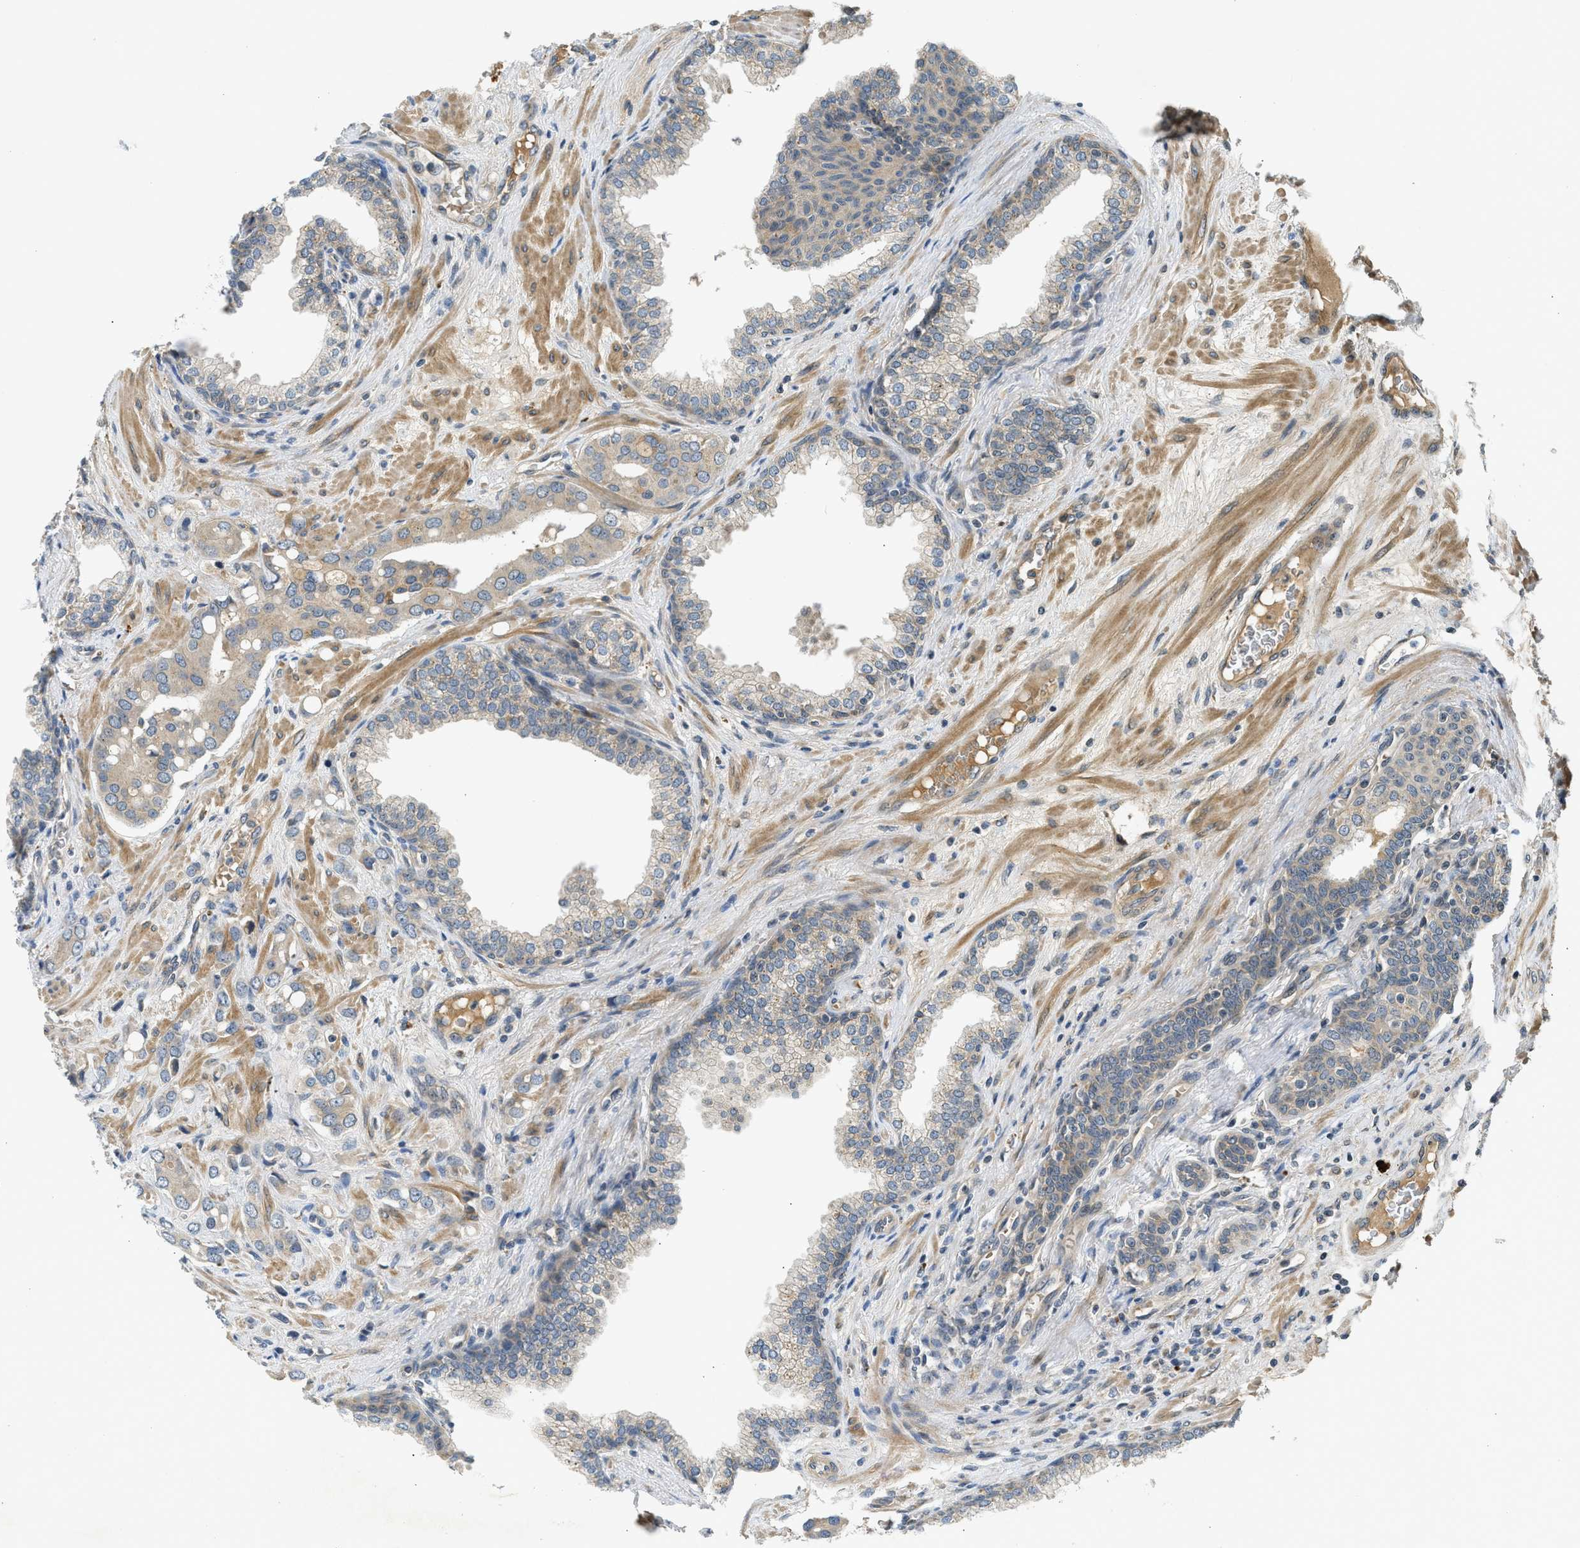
{"staining": {"intensity": "weak", "quantity": "<25%", "location": "cytoplasmic/membranous"}, "tissue": "prostate cancer", "cell_type": "Tumor cells", "image_type": "cancer", "snomed": [{"axis": "morphology", "description": "Adenocarcinoma, High grade"}, {"axis": "topography", "description": "Prostate"}], "caption": "This is an immunohistochemistry histopathology image of high-grade adenocarcinoma (prostate). There is no positivity in tumor cells.", "gene": "ADCY8", "patient": {"sex": "male", "age": 52}}